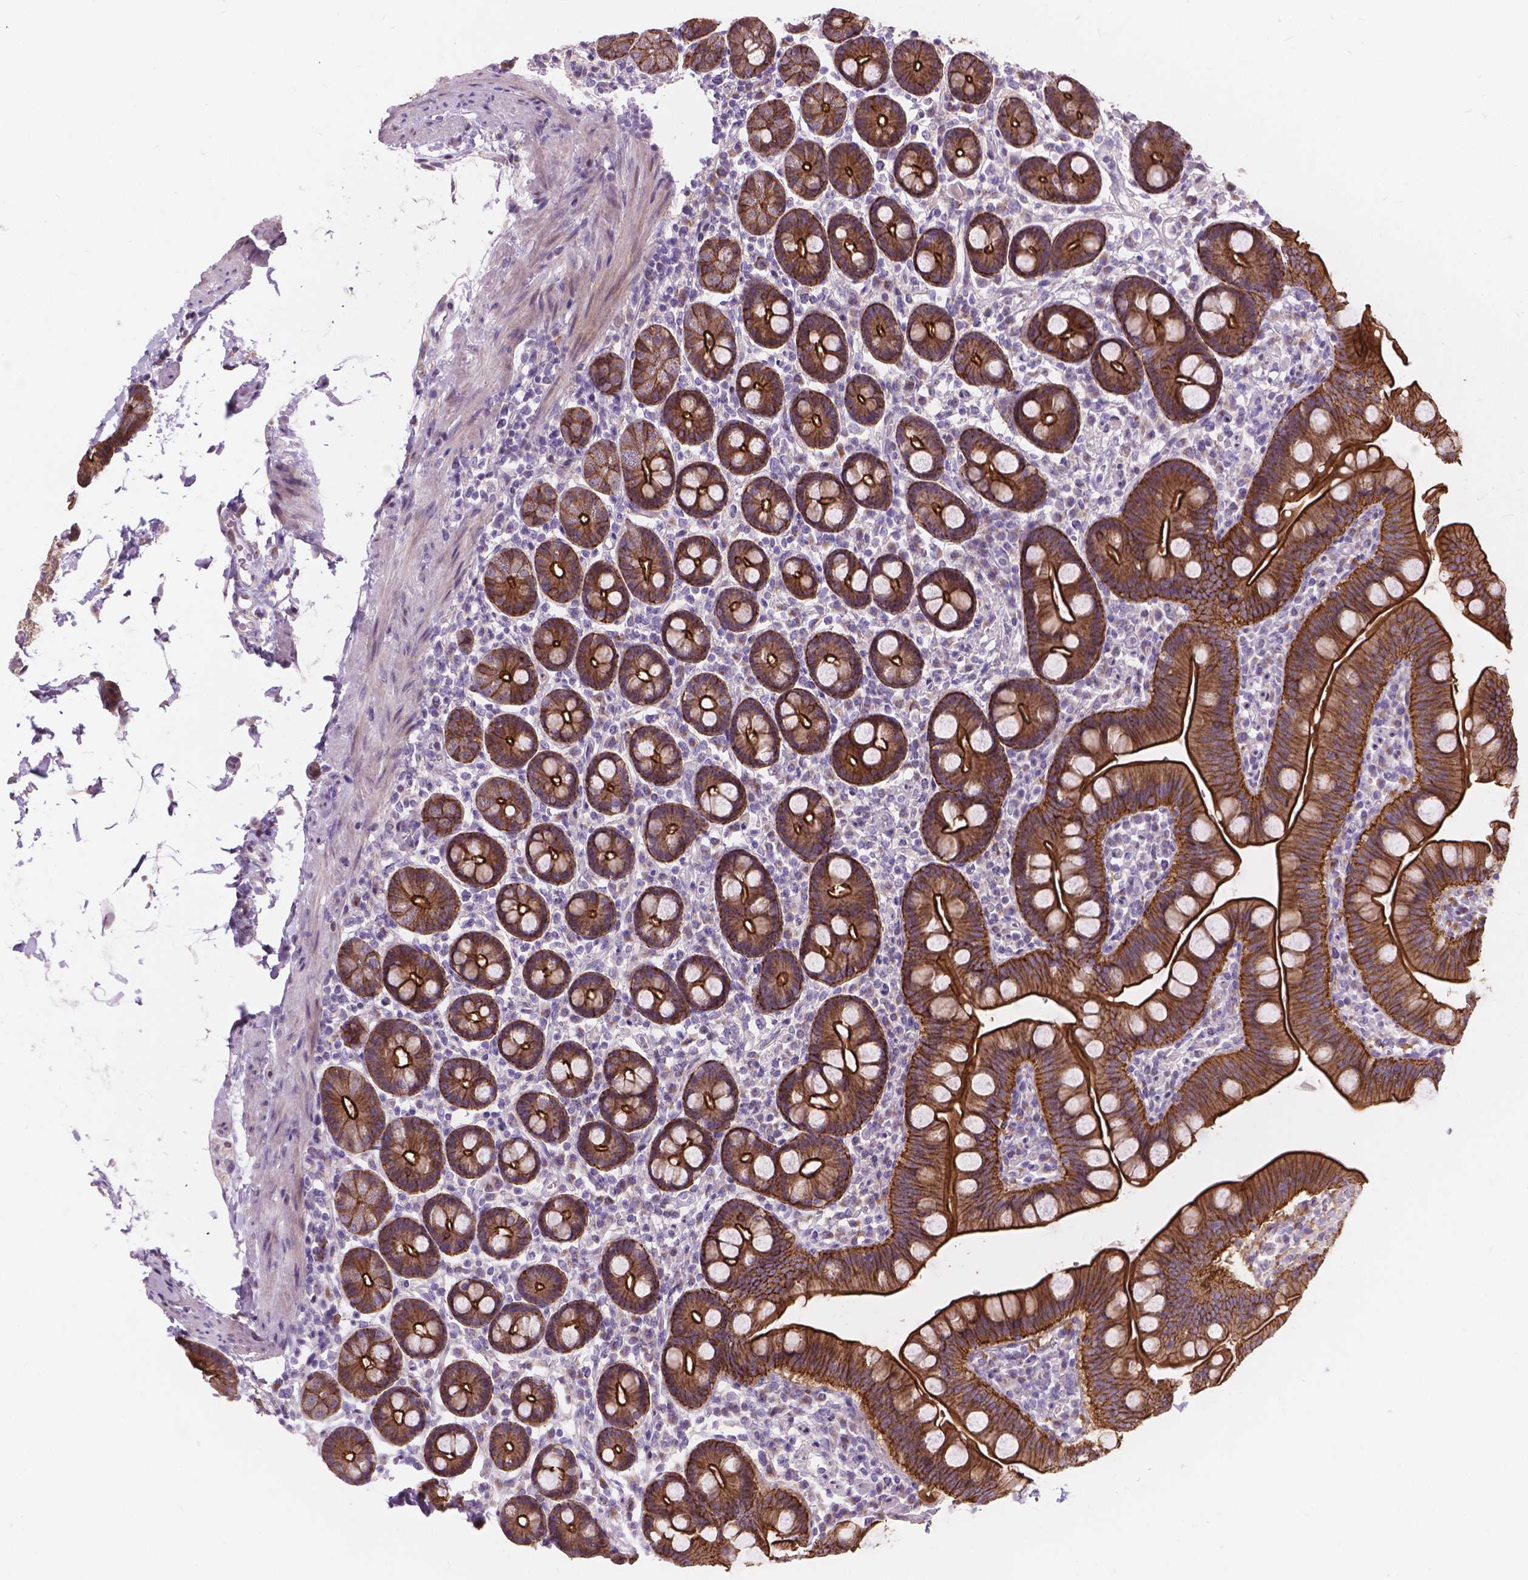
{"staining": {"intensity": "strong", "quantity": ">75%", "location": "cytoplasmic/membranous"}, "tissue": "duodenum", "cell_type": "Glandular cells", "image_type": "normal", "snomed": [{"axis": "morphology", "description": "Normal tissue, NOS"}, {"axis": "topography", "description": "Pancreas"}, {"axis": "topography", "description": "Duodenum"}], "caption": "A high-resolution histopathology image shows immunohistochemistry (IHC) staining of normal duodenum, which reveals strong cytoplasmic/membranous staining in about >75% of glandular cells.", "gene": "MYH14", "patient": {"sex": "male", "age": 59}}